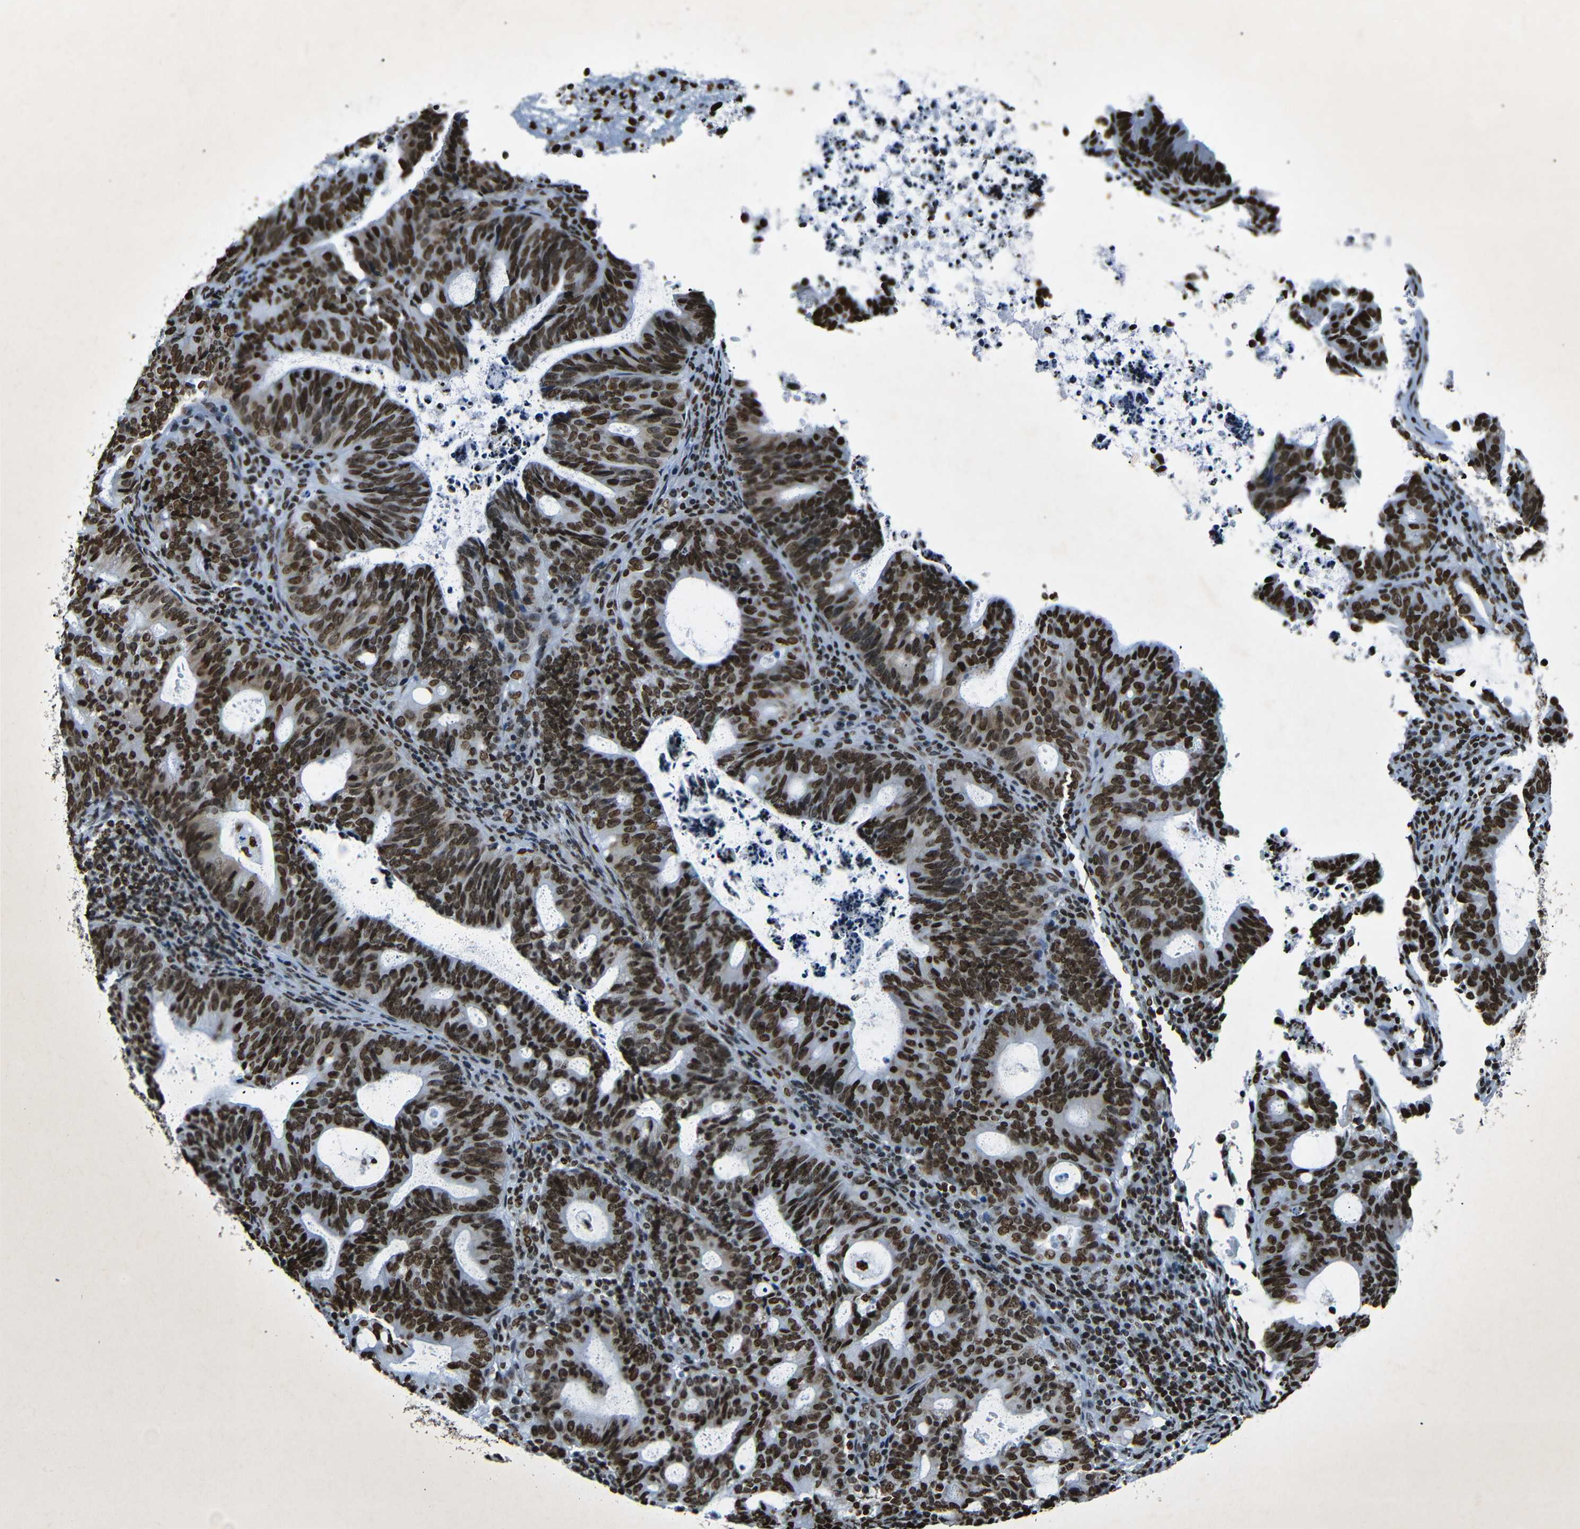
{"staining": {"intensity": "strong", "quantity": ">75%", "location": "nuclear"}, "tissue": "endometrial cancer", "cell_type": "Tumor cells", "image_type": "cancer", "snomed": [{"axis": "morphology", "description": "Adenocarcinoma, NOS"}, {"axis": "topography", "description": "Uterus"}], "caption": "Protein expression analysis of endometrial cancer (adenocarcinoma) displays strong nuclear staining in approximately >75% of tumor cells.", "gene": "HMGN1", "patient": {"sex": "female", "age": 83}}